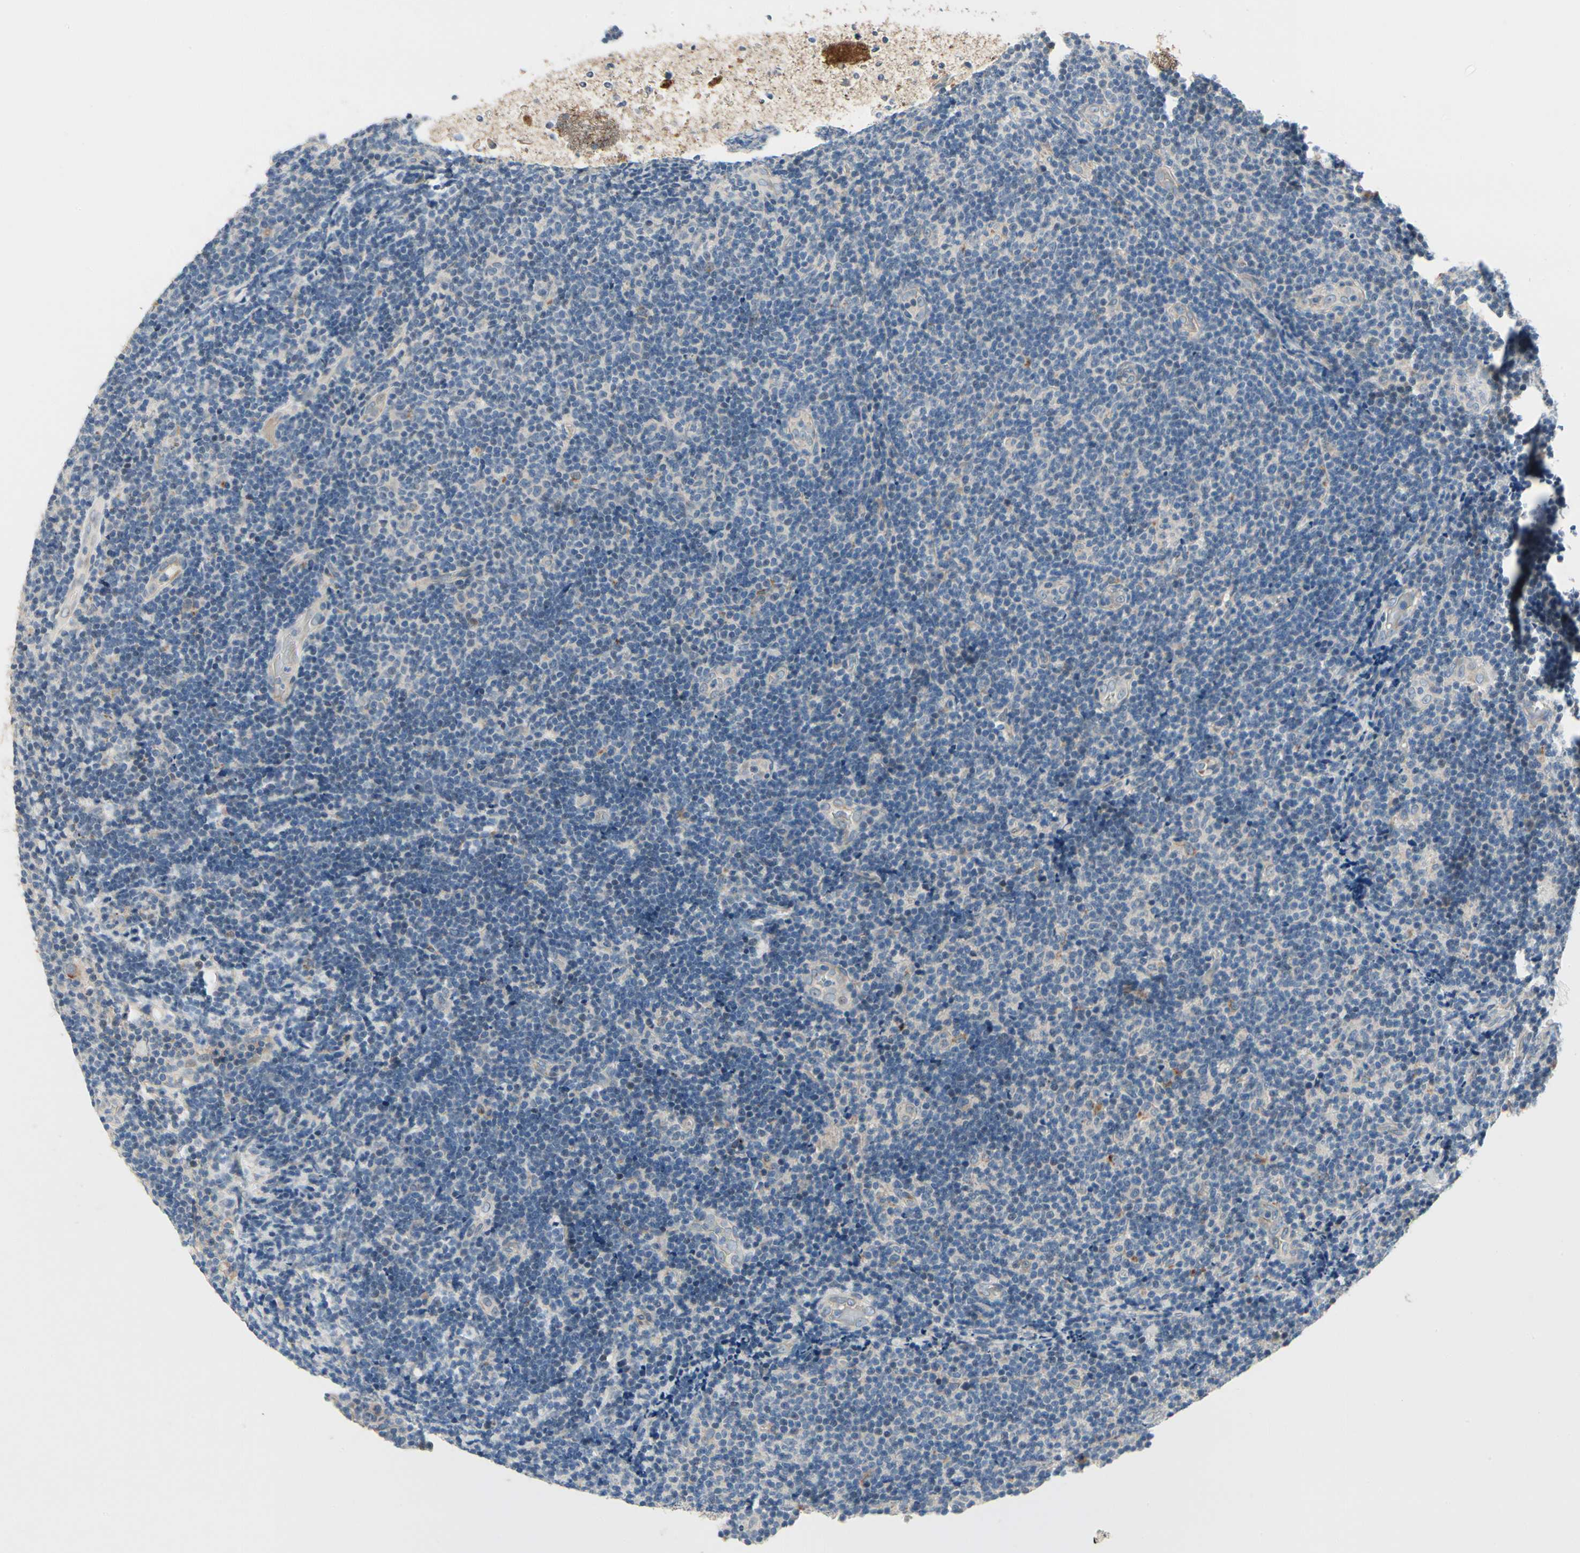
{"staining": {"intensity": "negative", "quantity": "none", "location": "none"}, "tissue": "lymphoma", "cell_type": "Tumor cells", "image_type": "cancer", "snomed": [{"axis": "morphology", "description": "Malignant lymphoma, non-Hodgkin's type, Low grade"}, {"axis": "topography", "description": "Lymph node"}], "caption": "The micrograph demonstrates no staining of tumor cells in lymphoma.", "gene": "NFASC", "patient": {"sex": "male", "age": 83}}